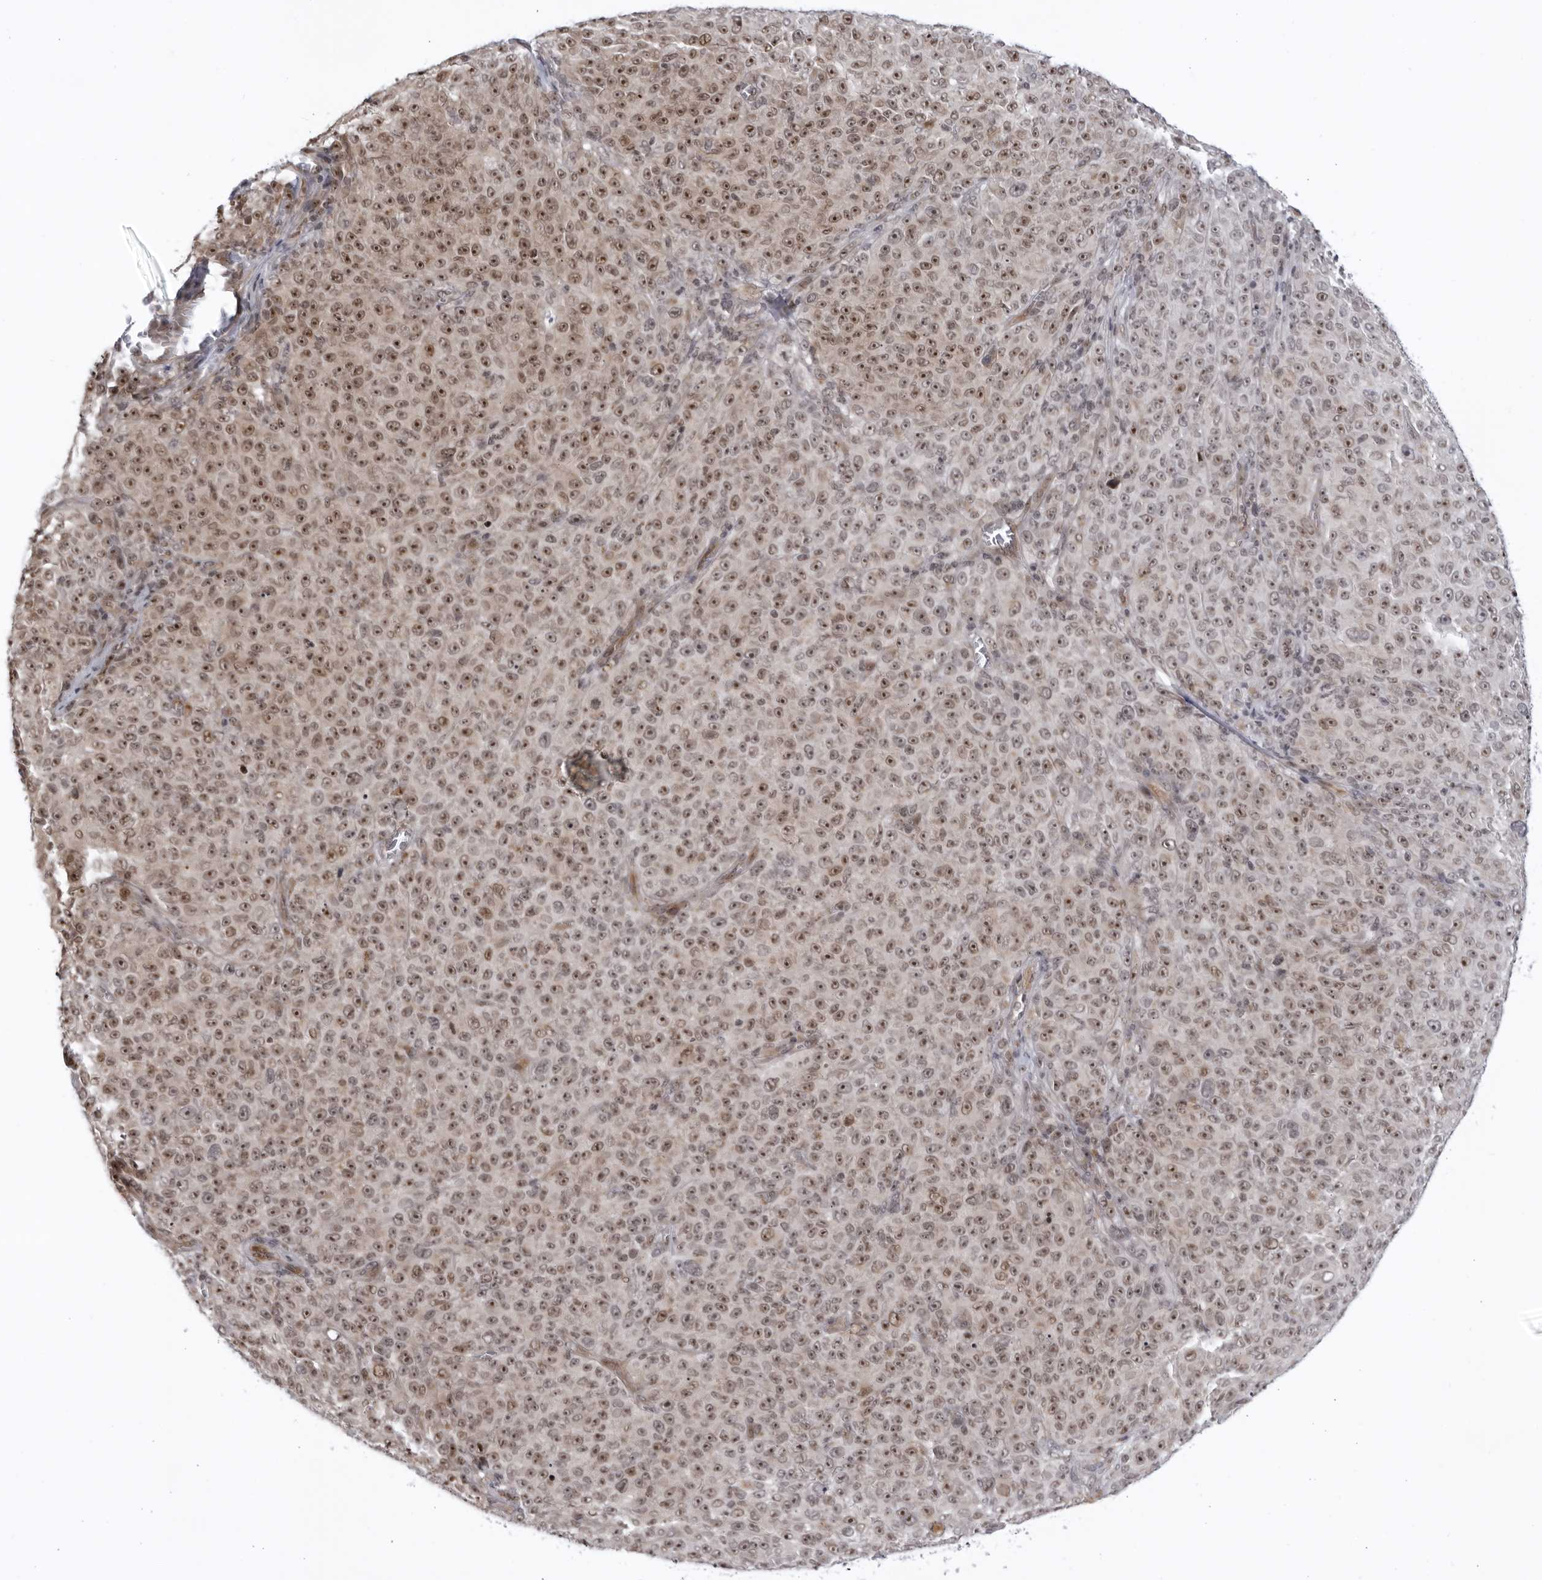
{"staining": {"intensity": "moderate", "quantity": ">75%", "location": "nuclear"}, "tissue": "melanoma", "cell_type": "Tumor cells", "image_type": "cancer", "snomed": [{"axis": "morphology", "description": "Malignant melanoma, NOS"}, {"axis": "topography", "description": "Skin"}], "caption": "Moderate nuclear expression for a protein is appreciated in about >75% of tumor cells of melanoma using immunohistochemistry.", "gene": "ITGB3BP", "patient": {"sex": "female", "age": 82}}